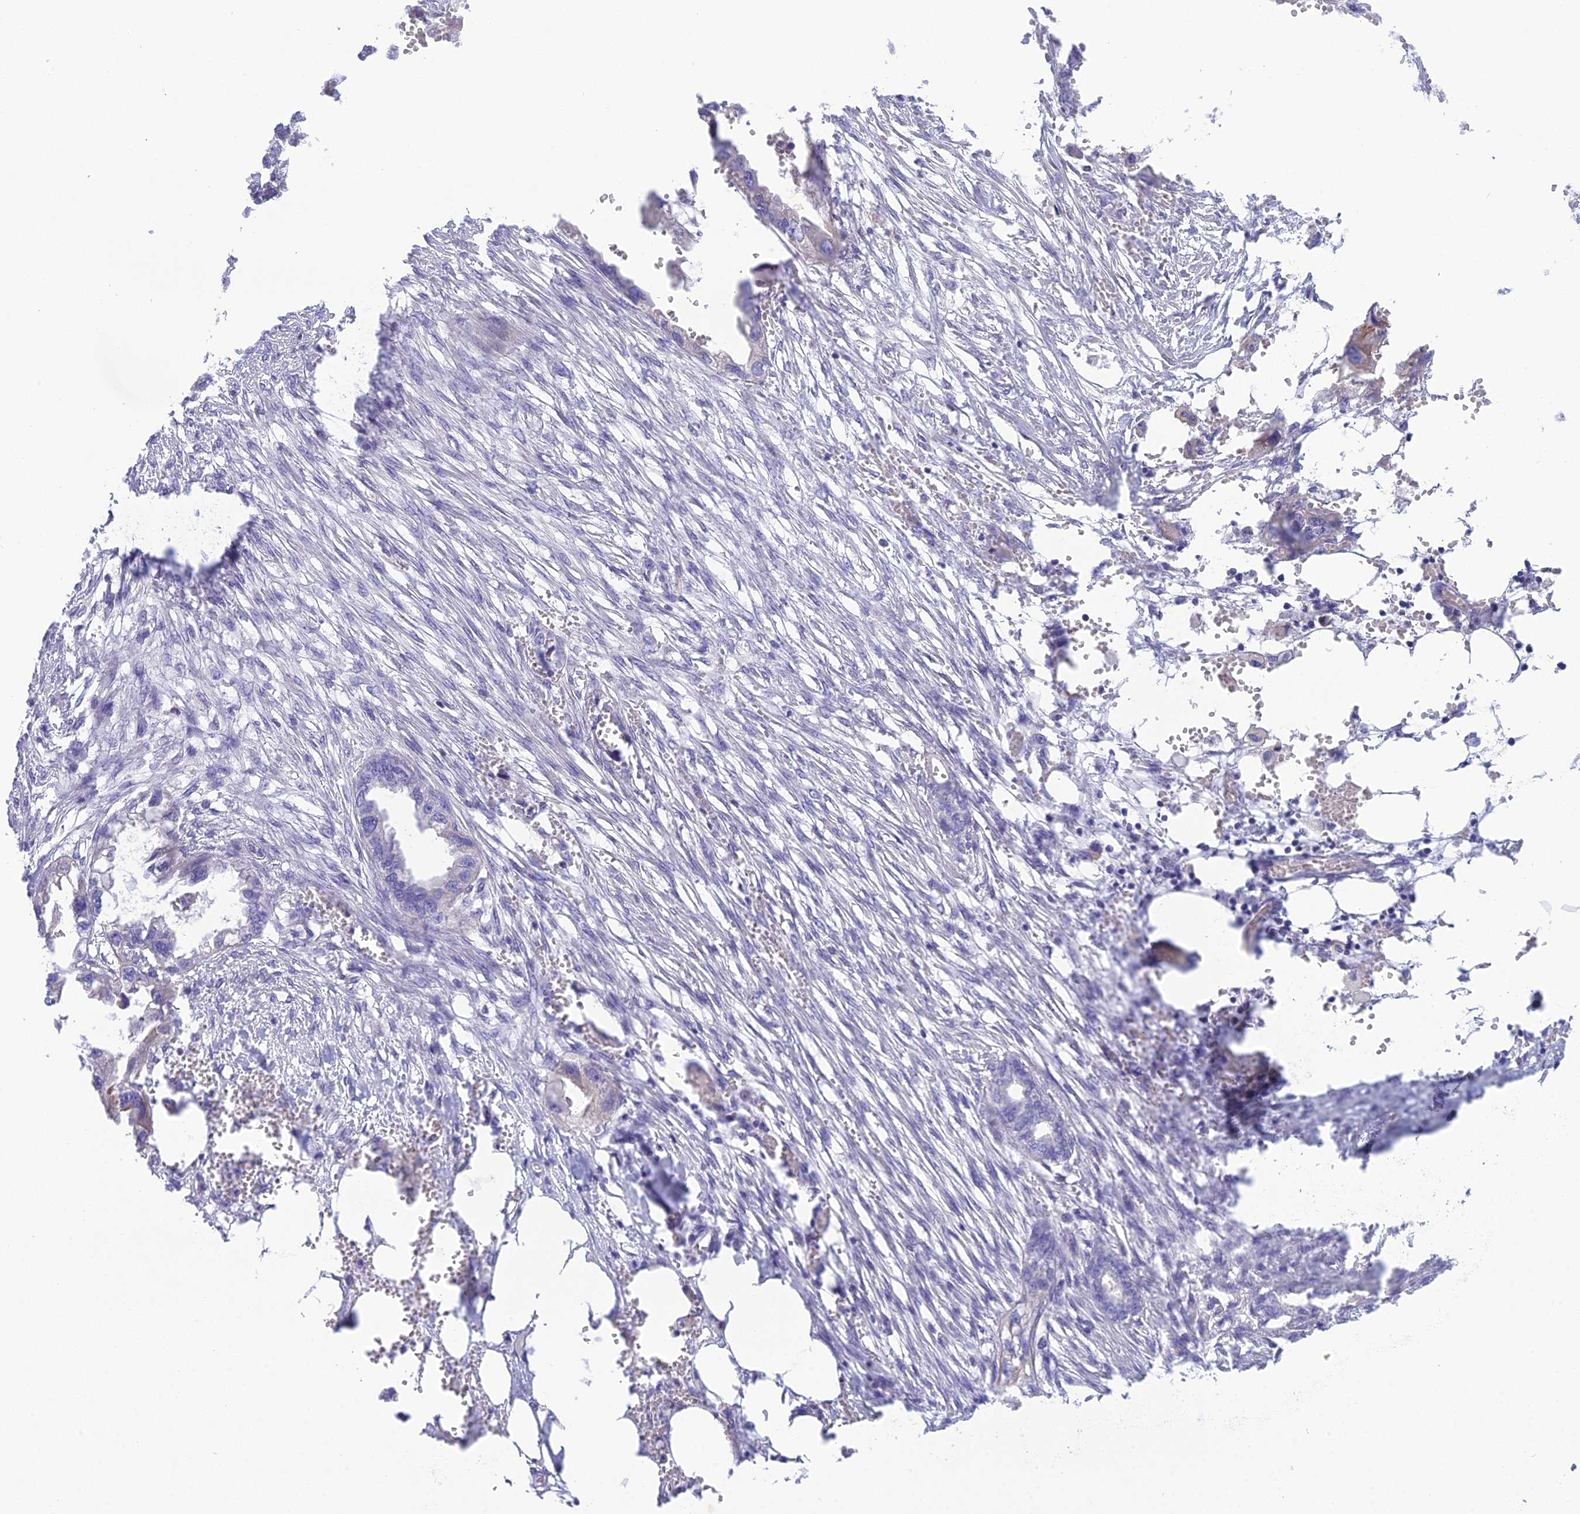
{"staining": {"intensity": "negative", "quantity": "none", "location": "none"}, "tissue": "endometrial cancer", "cell_type": "Tumor cells", "image_type": "cancer", "snomed": [{"axis": "morphology", "description": "Adenocarcinoma, NOS"}, {"axis": "morphology", "description": "Adenocarcinoma, metastatic, NOS"}, {"axis": "topography", "description": "Adipose tissue"}, {"axis": "topography", "description": "Endometrium"}], "caption": "A high-resolution photomicrograph shows immunohistochemistry (IHC) staining of endometrial cancer (adenocarcinoma), which displays no significant positivity in tumor cells. (Stains: DAB (3,3'-diaminobenzidine) immunohistochemistry (IHC) with hematoxylin counter stain, Microscopy: brightfield microscopy at high magnification).", "gene": "KIAA0408", "patient": {"sex": "female", "age": 67}}